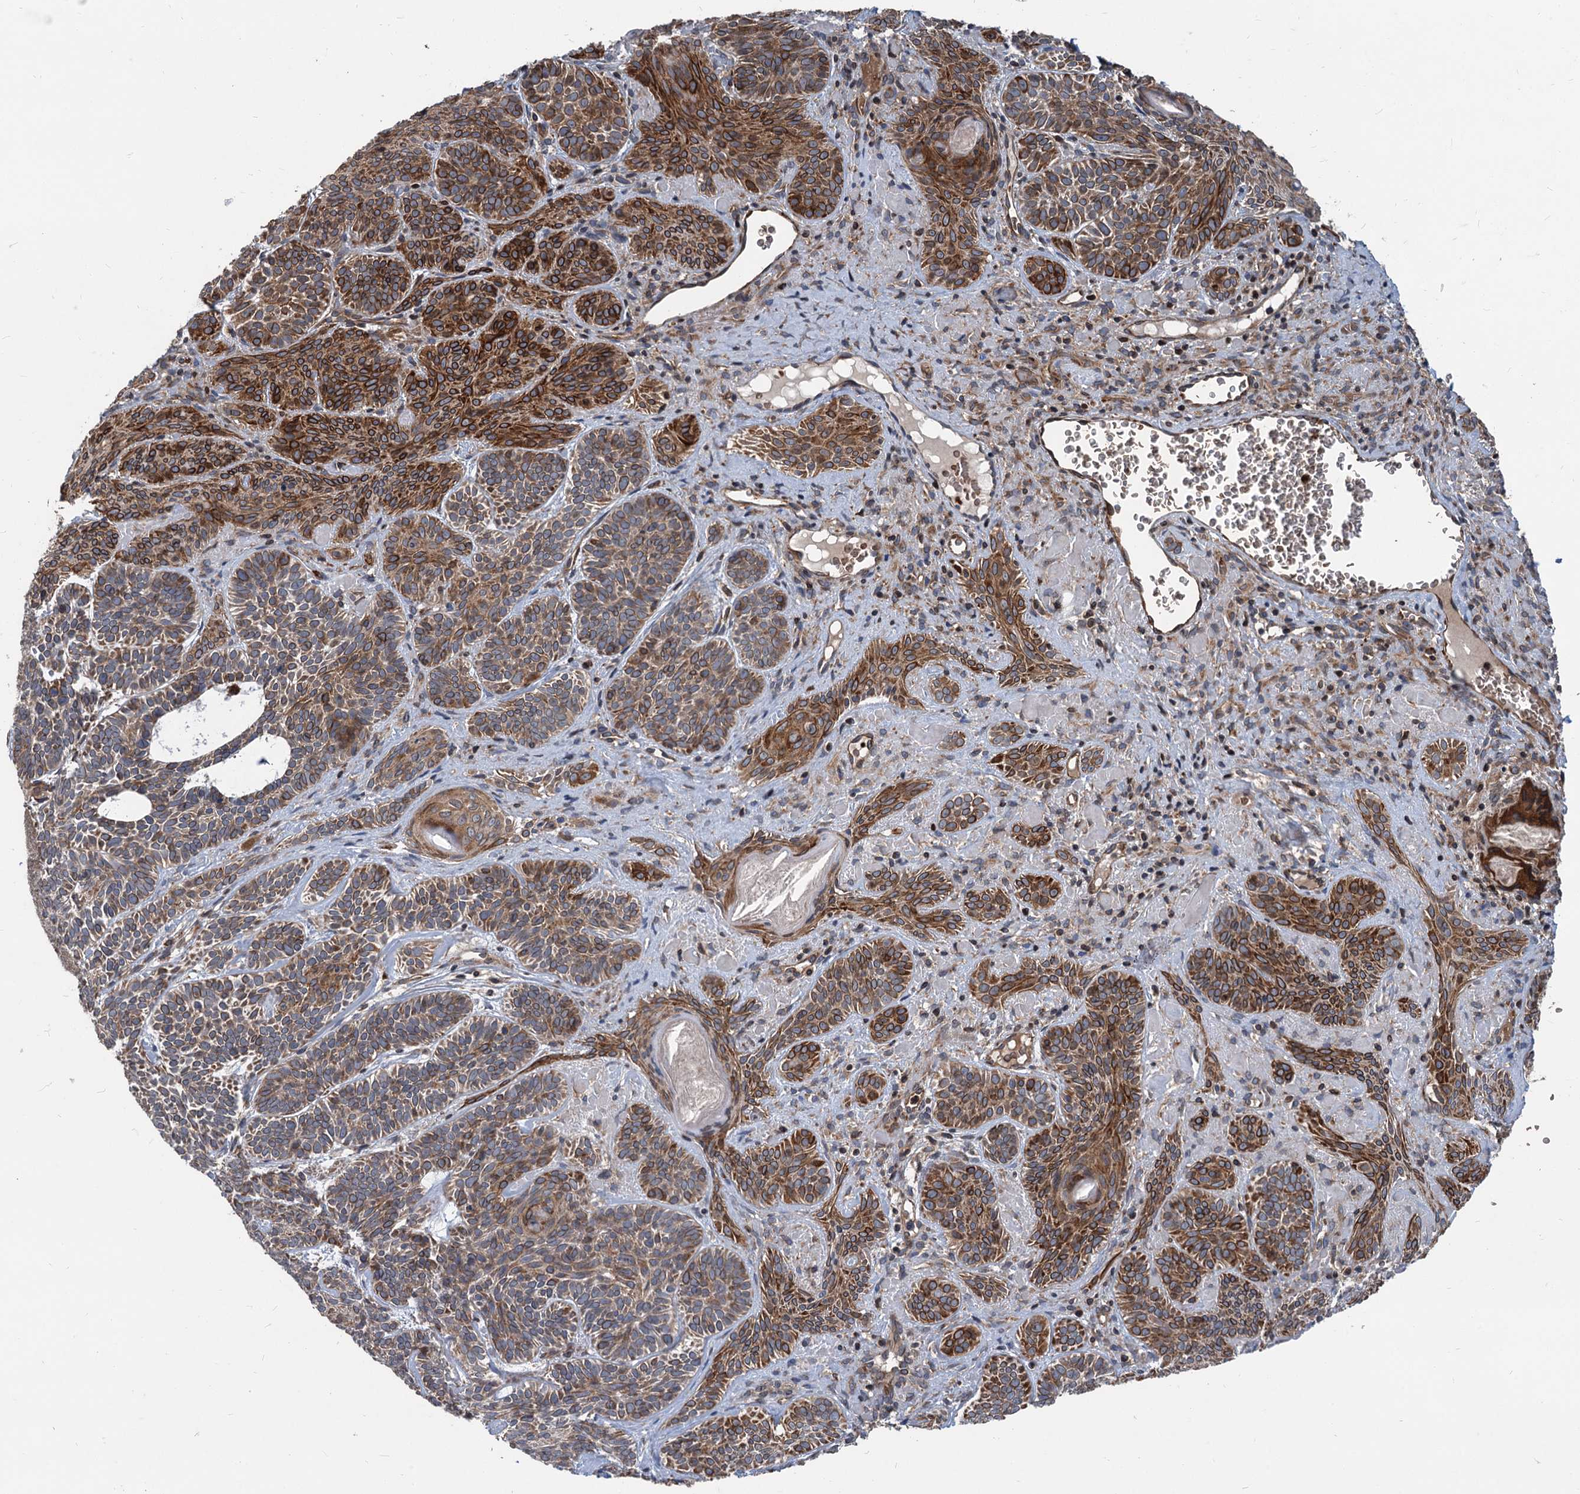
{"staining": {"intensity": "strong", "quantity": ">75%", "location": "cytoplasmic/membranous"}, "tissue": "skin cancer", "cell_type": "Tumor cells", "image_type": "cancer", "snomed": [{"axis": "morphology", "description": "Basal cell carcinoma"}, {"axis": "topography", "description": "Skin"}], "caption": "Tumor cells demonstrate high levels of strong cytoplasmic/membranous positivity in approximately >75% of cells in human skin basal cell carcinoma.", "gene": "STIM1", "patient": {"sex": "male", "age": 85}}